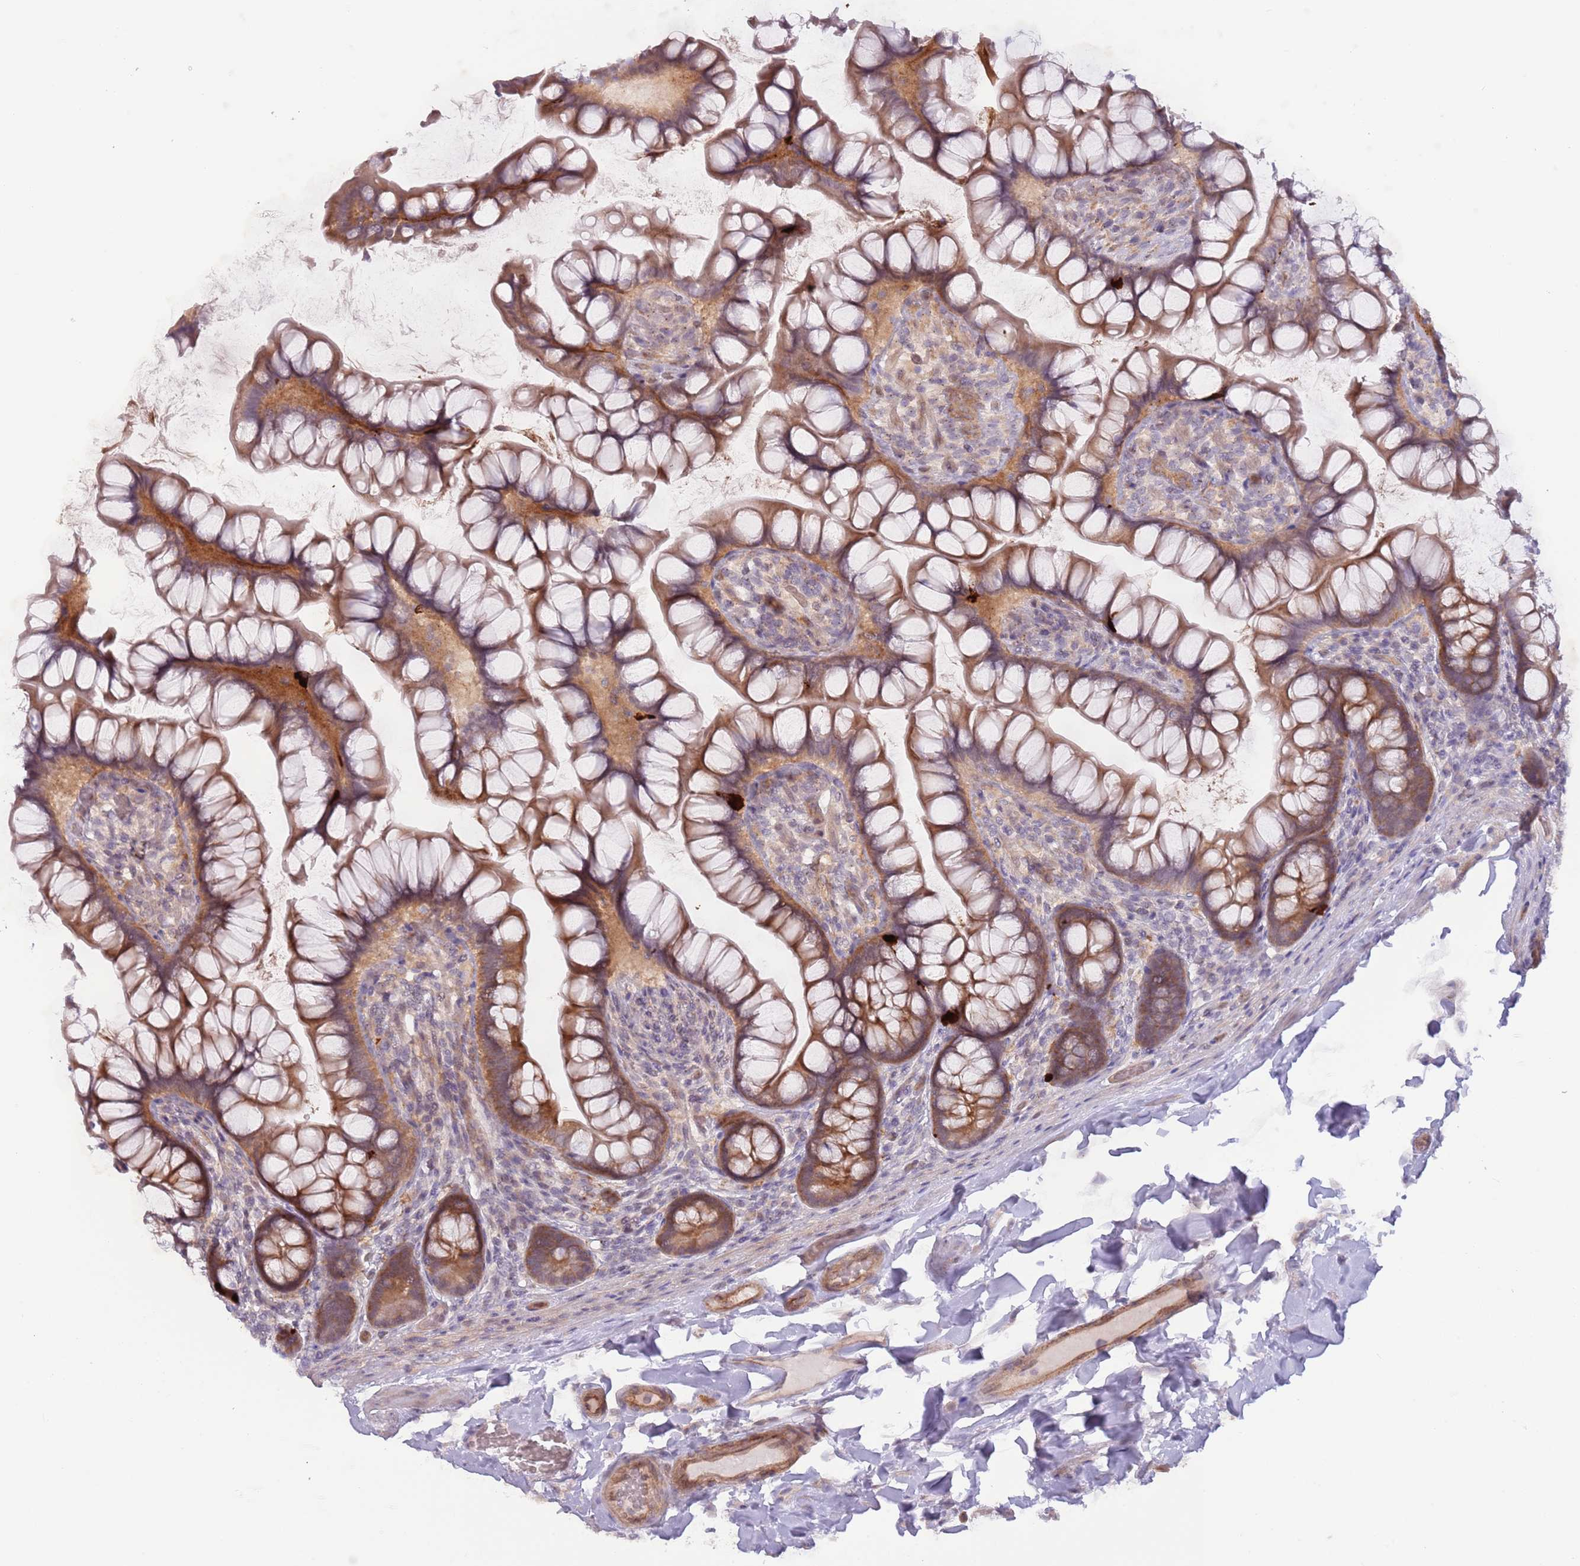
{"staining": {"intensity": "strong", "quantity": ">75%", "location": "cytoplasmic/membranous"}, "tissue": "small intestine", "cell_type": "Glandular cells", "image_type": "normal", "snomed": [{"axis": "morphology", "description": "Normal tissue, NOS"}, {"axis": "topography", "description": "Small intestine"}], "caption": "Protein expression analysis of benign human small intestine reveals strong cytoplasmic/membranous positivity in approximately >75% of glandular cells. The protein of interest is stained brown, and the nuclei are stained in blue (DAB IHC with brightfield microscopy, high magnification).", "gene": "LDHD", "patient": {"sex": "male", "age": 70}}